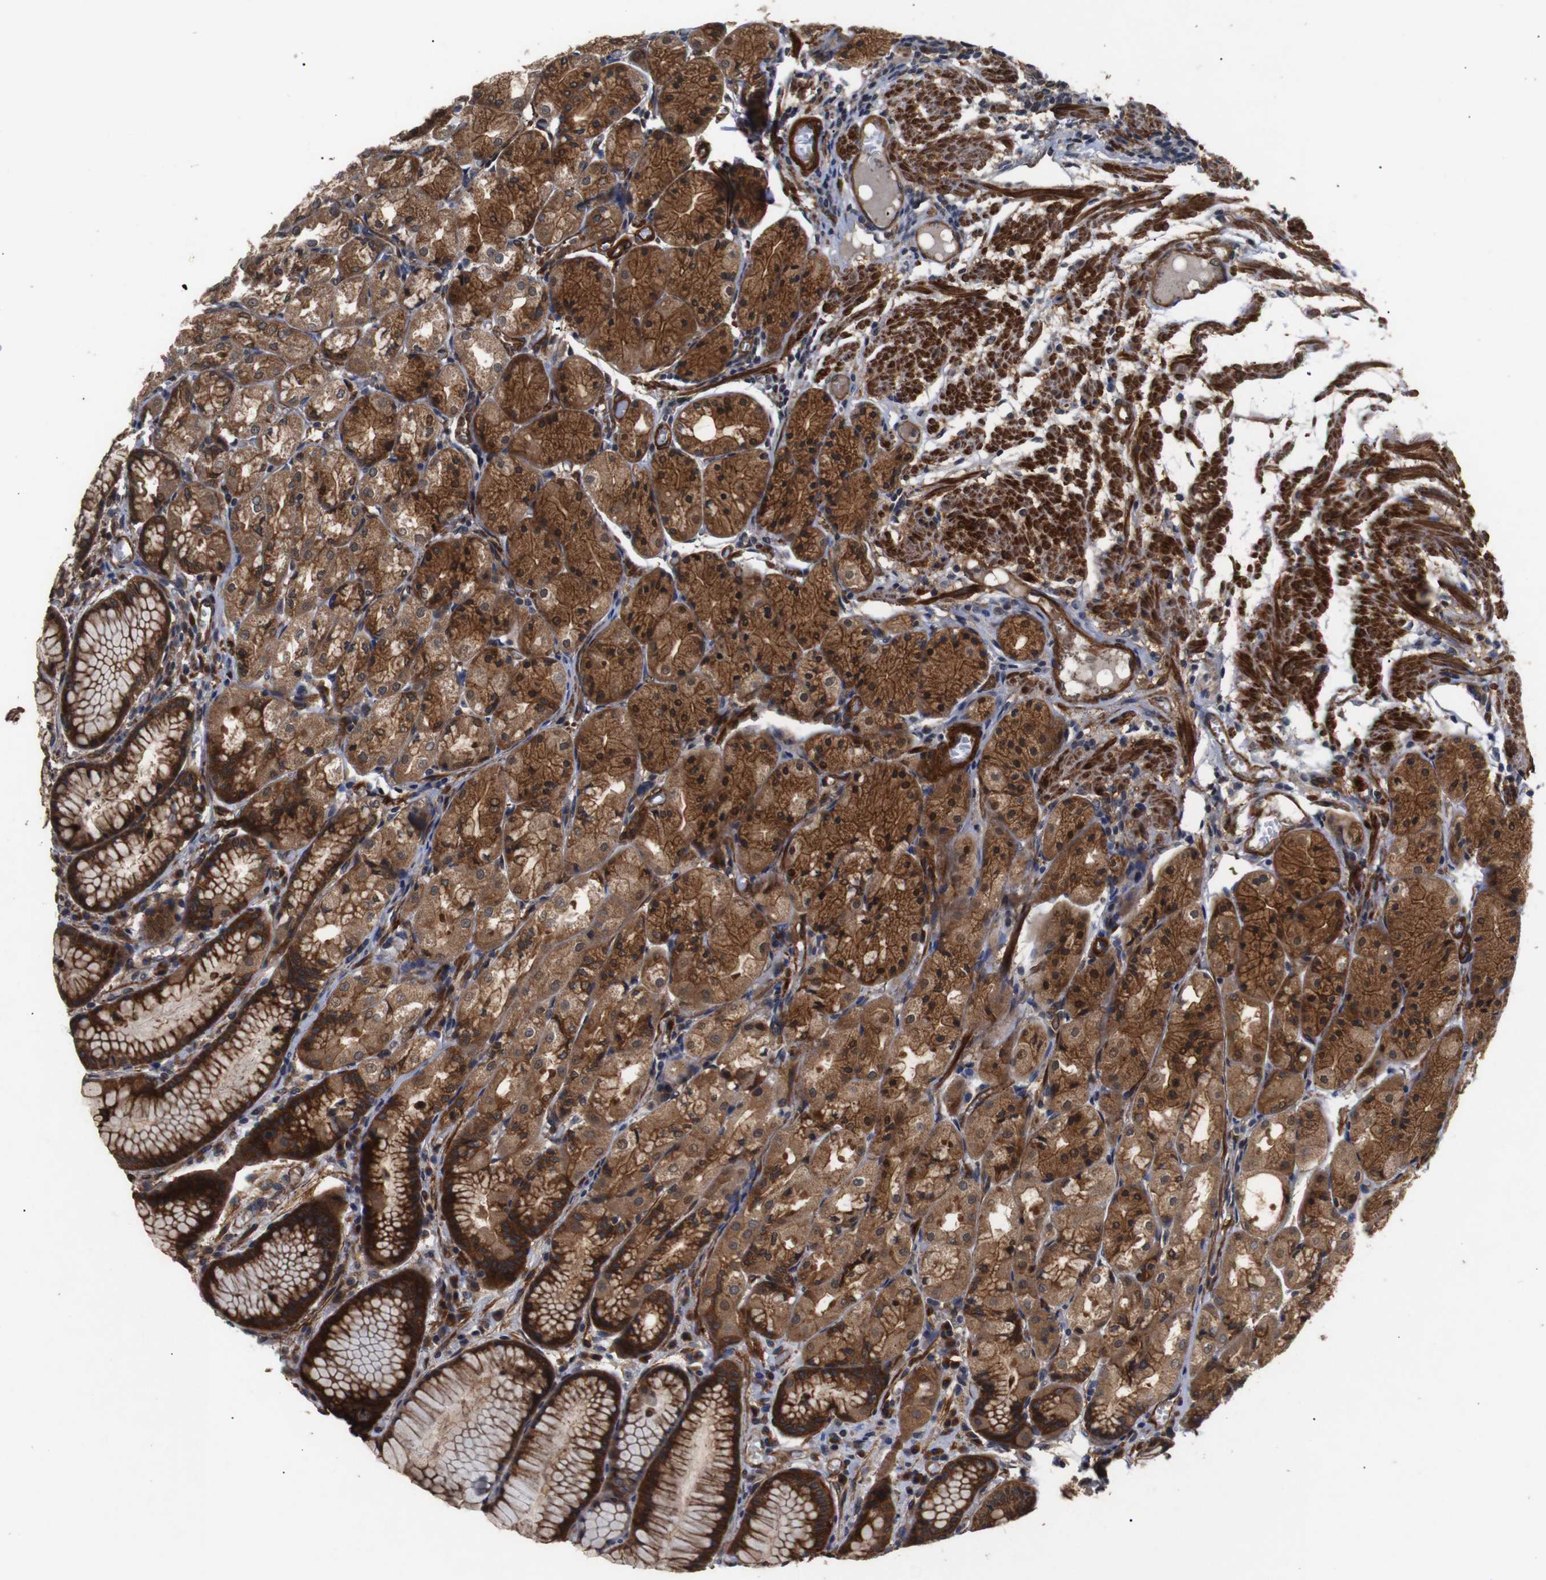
{"staining": {"intensity": "strong", "quantity": ">75%", "location": "cytoplasmic/membranous"}, "tissue": "stomach", "cell_type": "Glandular cells", "image_type": "normal", "snomed": [{"axis": "morphology", "description": "Normal tissue, NOS"}, {"axis": "topography", "description": "Stomach, upper"}], "caption": "Protein staining demonstrates strong cytoplasmic/membranous positivity in approximately >75% of glandular cells in unremarkable stomach. The protein is shown in brown color, while the nuclei are stained blue.", "gene": "PAWR", "patient": {"sex": "male", "age": 72}}